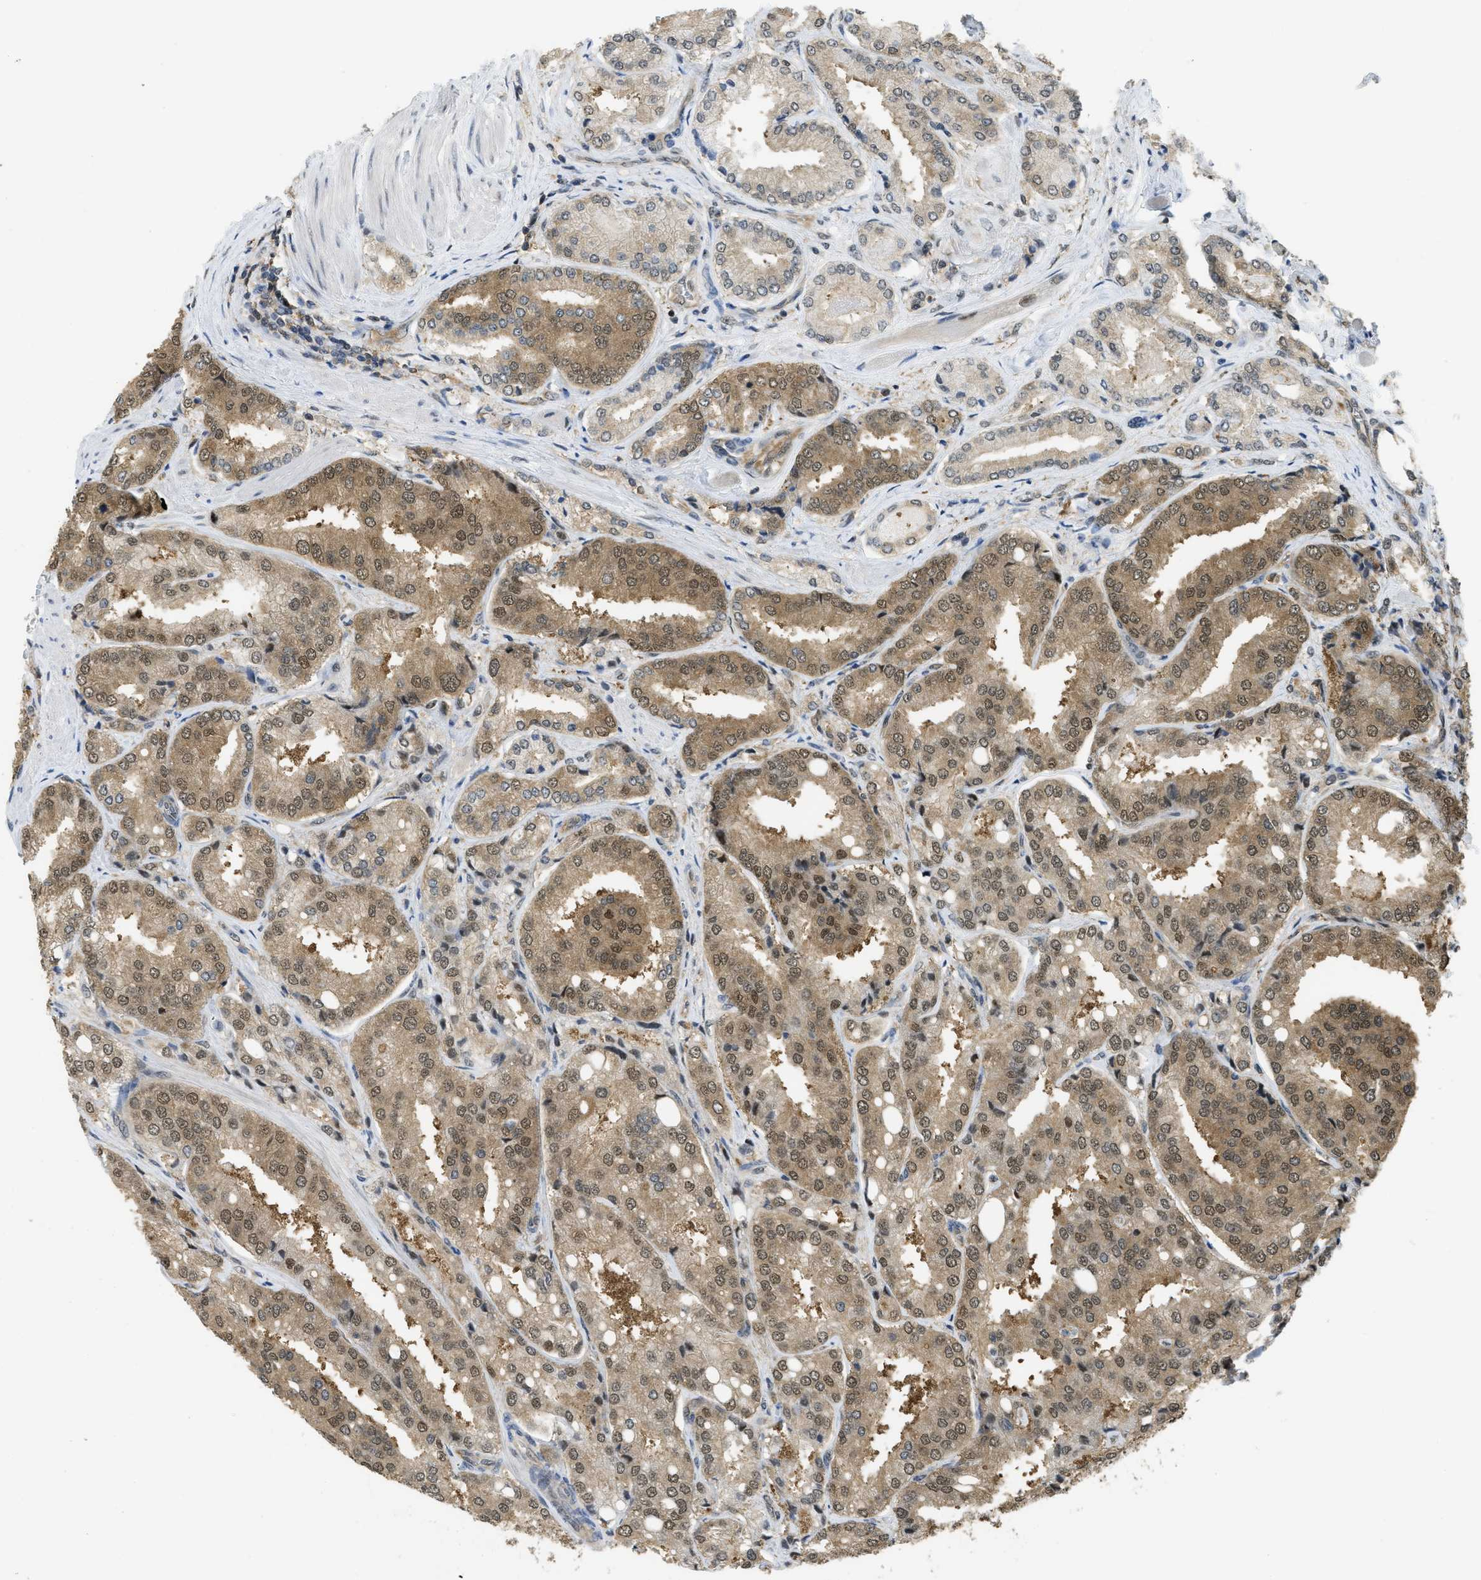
{"staining": {"intensity": "moderate", "quantity": ">75%", "location": "cytoplasmic/membranous,nuclear"}, "tissue": "prostate cancer", "cell_type": "Tumor cells", "image_type": "cancer", "snomed": [{"axis": "morphology", "description": "Adenocarcinoma, High grade"}, {"axis": "topography", "description": "Prostate"}], "caption": "High-power microscopy captured an IHC histopathology image of prostate cancer (high-grade adenocarcinoma), revealing moderate cytoplasmic/membranous and nuclear positivity in about >75% of tumor cells.", "gene": "PSMC5", "patient": {"sex": "male", "age": 50}}